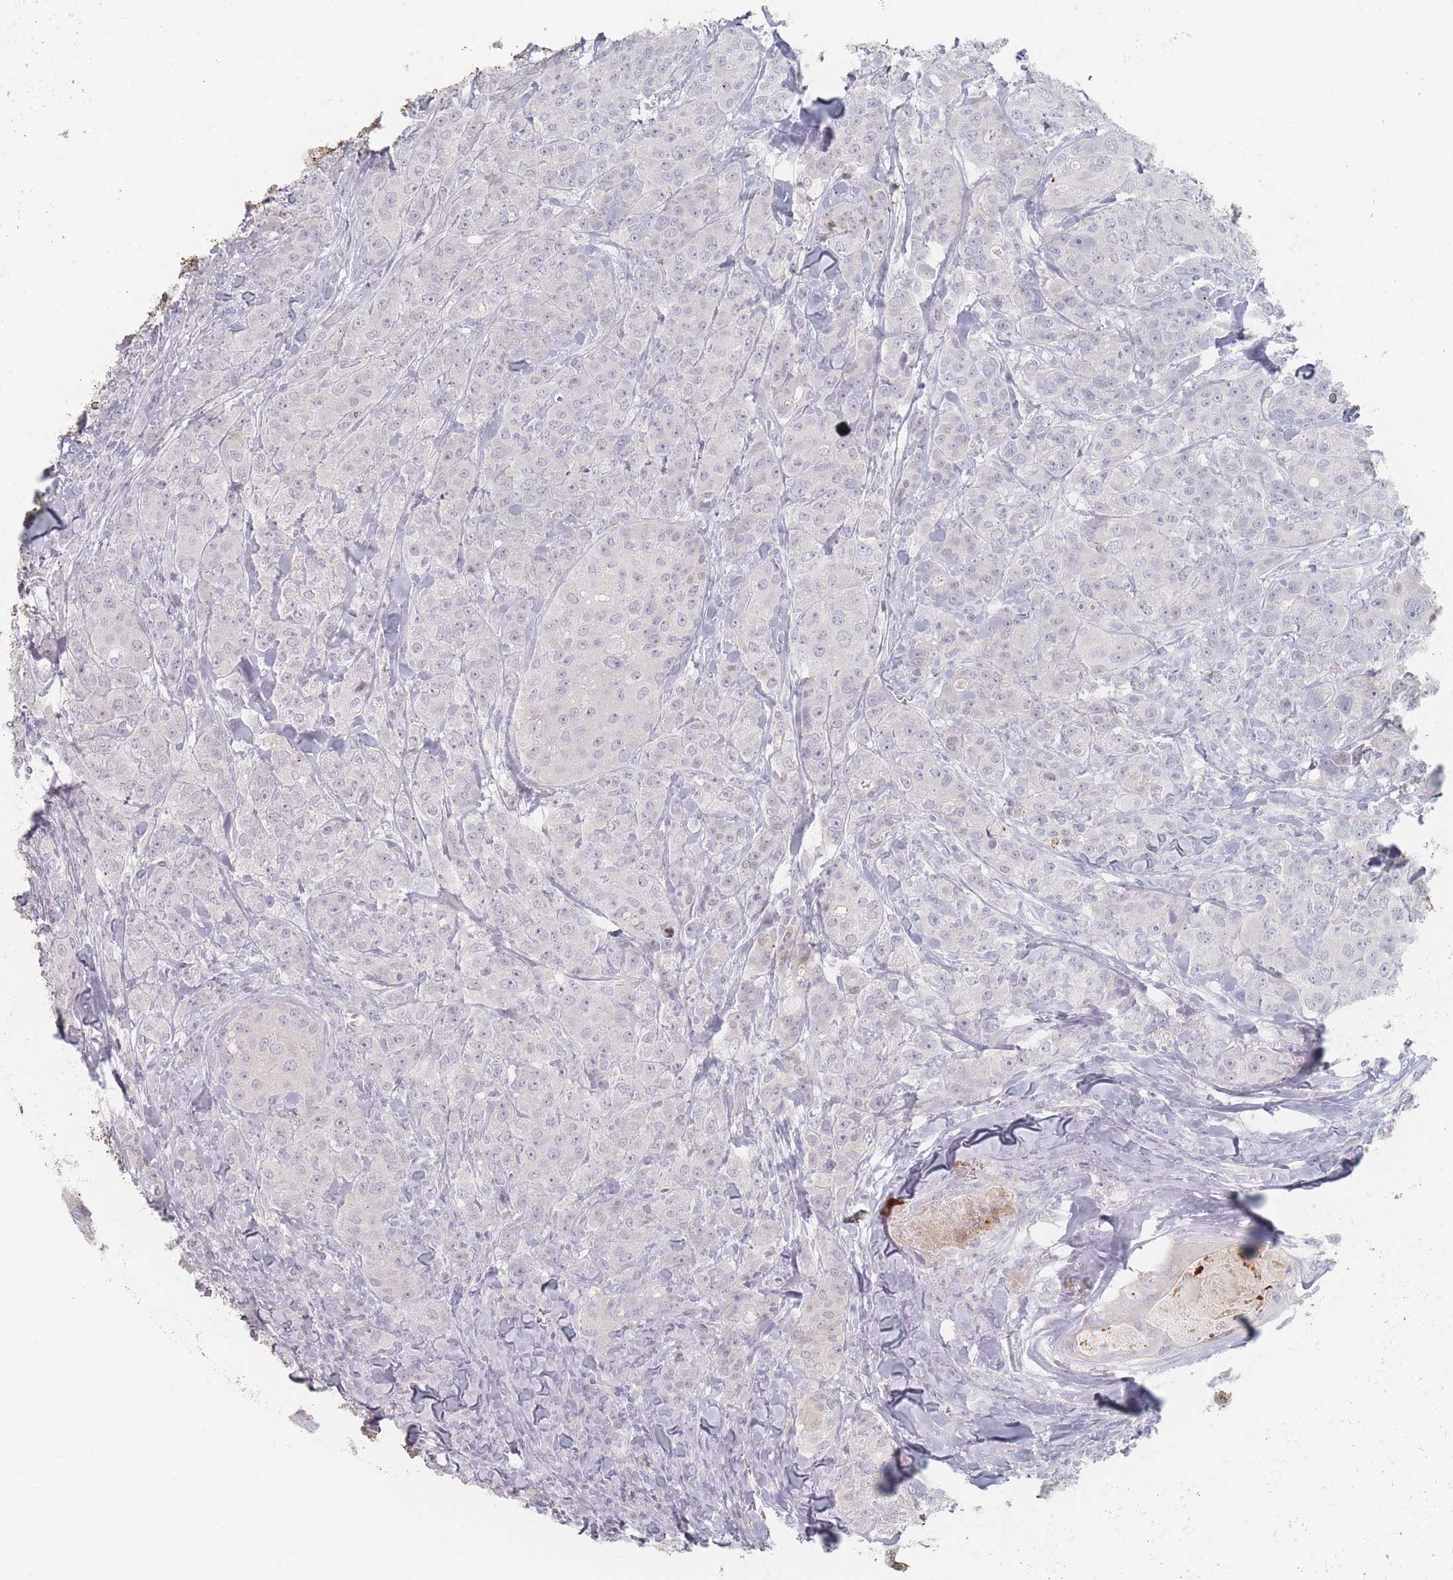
{"staining": {"intensity": "weak", "quantity": "<25%", "location": "nuclear"}, "tissue": "breast cancer", "cell_type": "Tumor cells", "image_type": "cancer", "snomed": [{"axis": "morphology", "description": "Duct carcinoma"}, {"axis": "topography", "description": "Breast"}], "caption": "Tumor cells show no significant protein staining in breast intraductal carcinoma.", "gene": "HELZ2", "patient": {"sex": "female", "age": 43}}